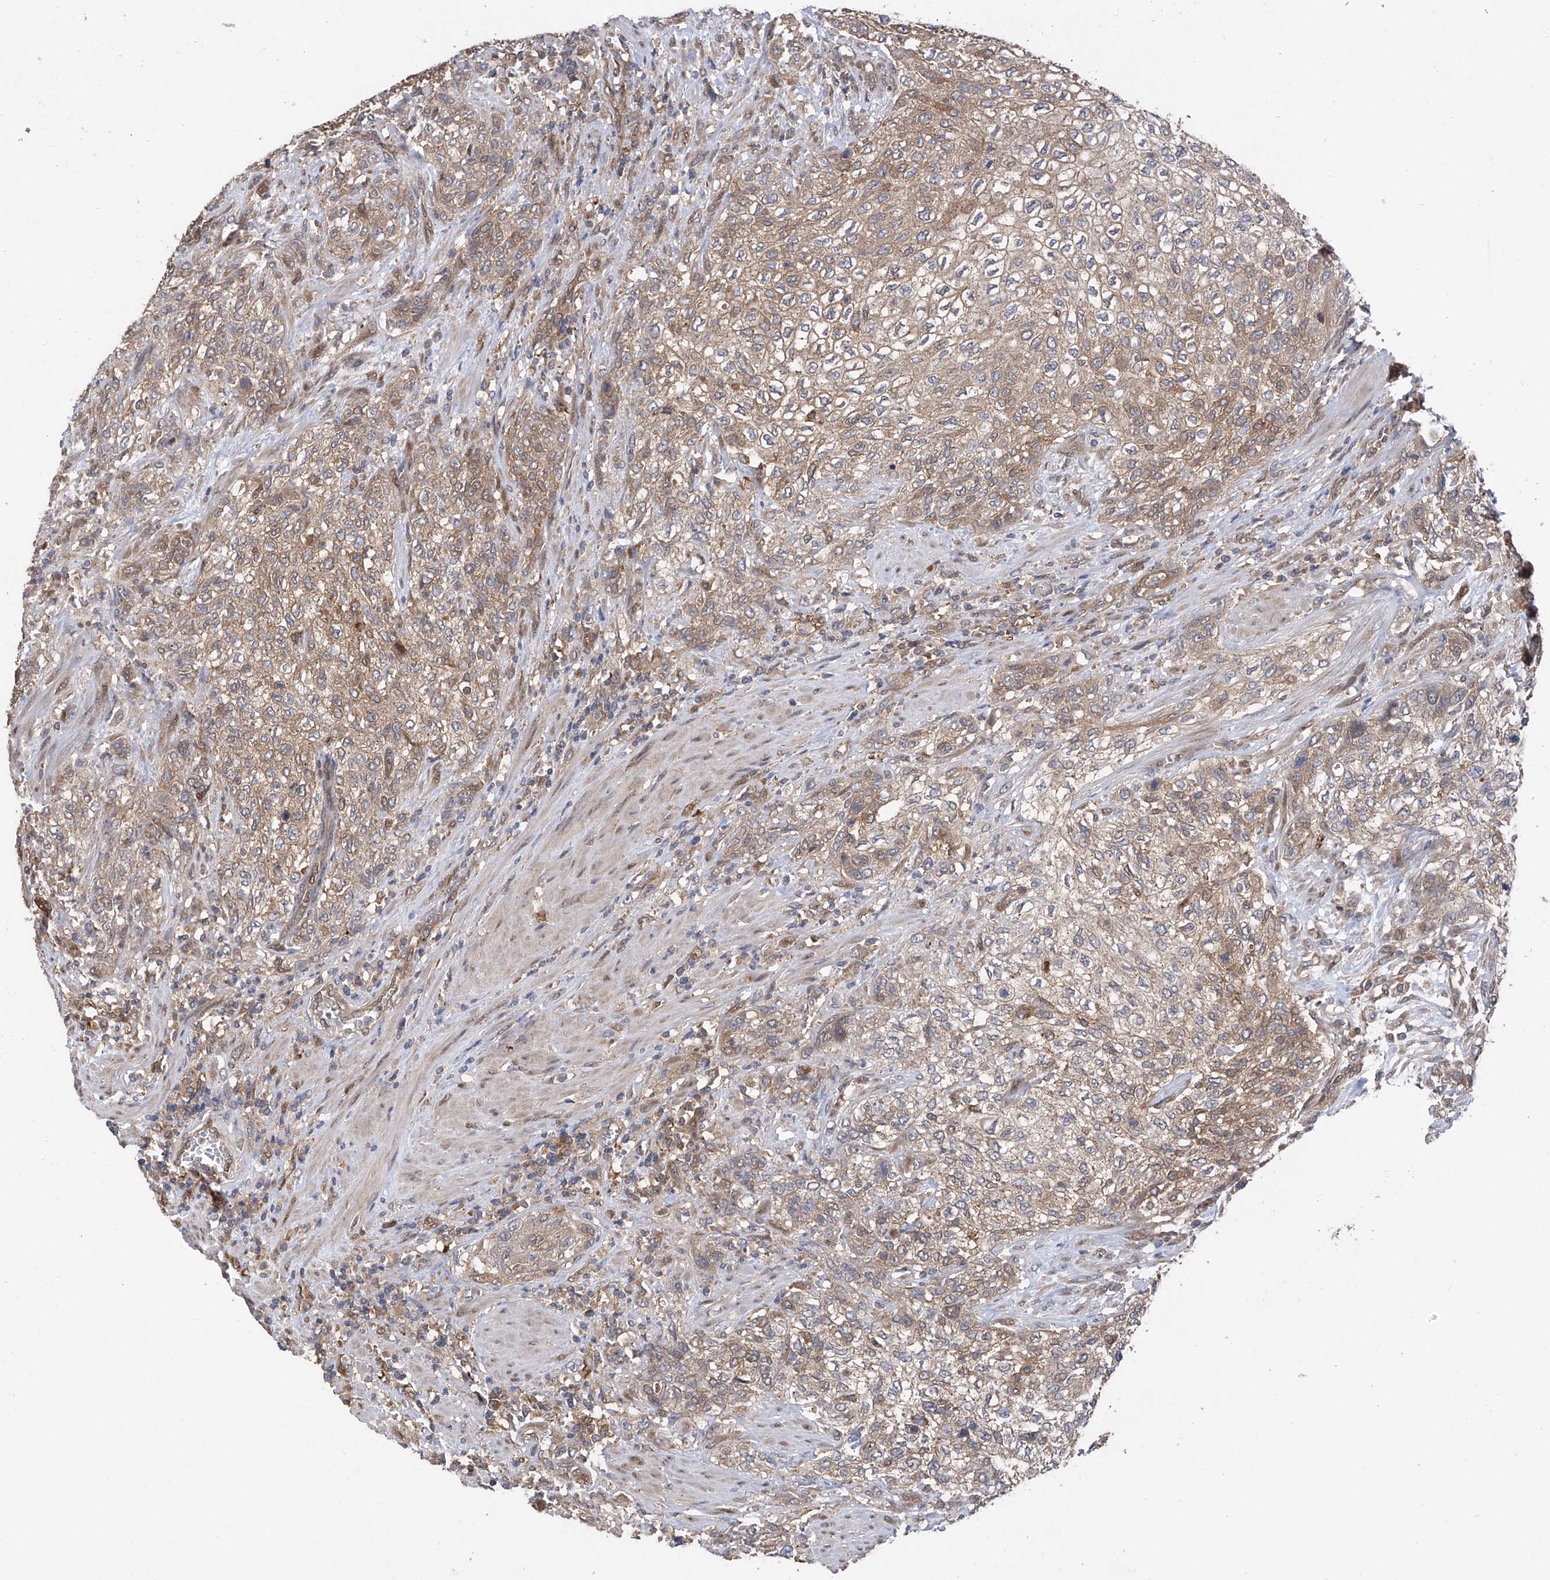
{"staining": {"intensity": "weak", "quantity": ">75%", "location": "cytoplasmic/membranous"}, "tissue": "urothelial cancer", "cell_type": "Tumor cells", "image_type": "cancer", "snomed": [{"axis": "morphology", "description": "Urothelial carcinoma, High grade"}, {"axis": "topography", "description": "Urinary bladder"}], "caption": "Immunohistochemistry of human urothelial cancer exhibits low levels of weak cytoplasmic/membranous positivity in about >75% of tumor cells.", "gene": "CHPF", "patient": {"sex": "male", "age": 35}}